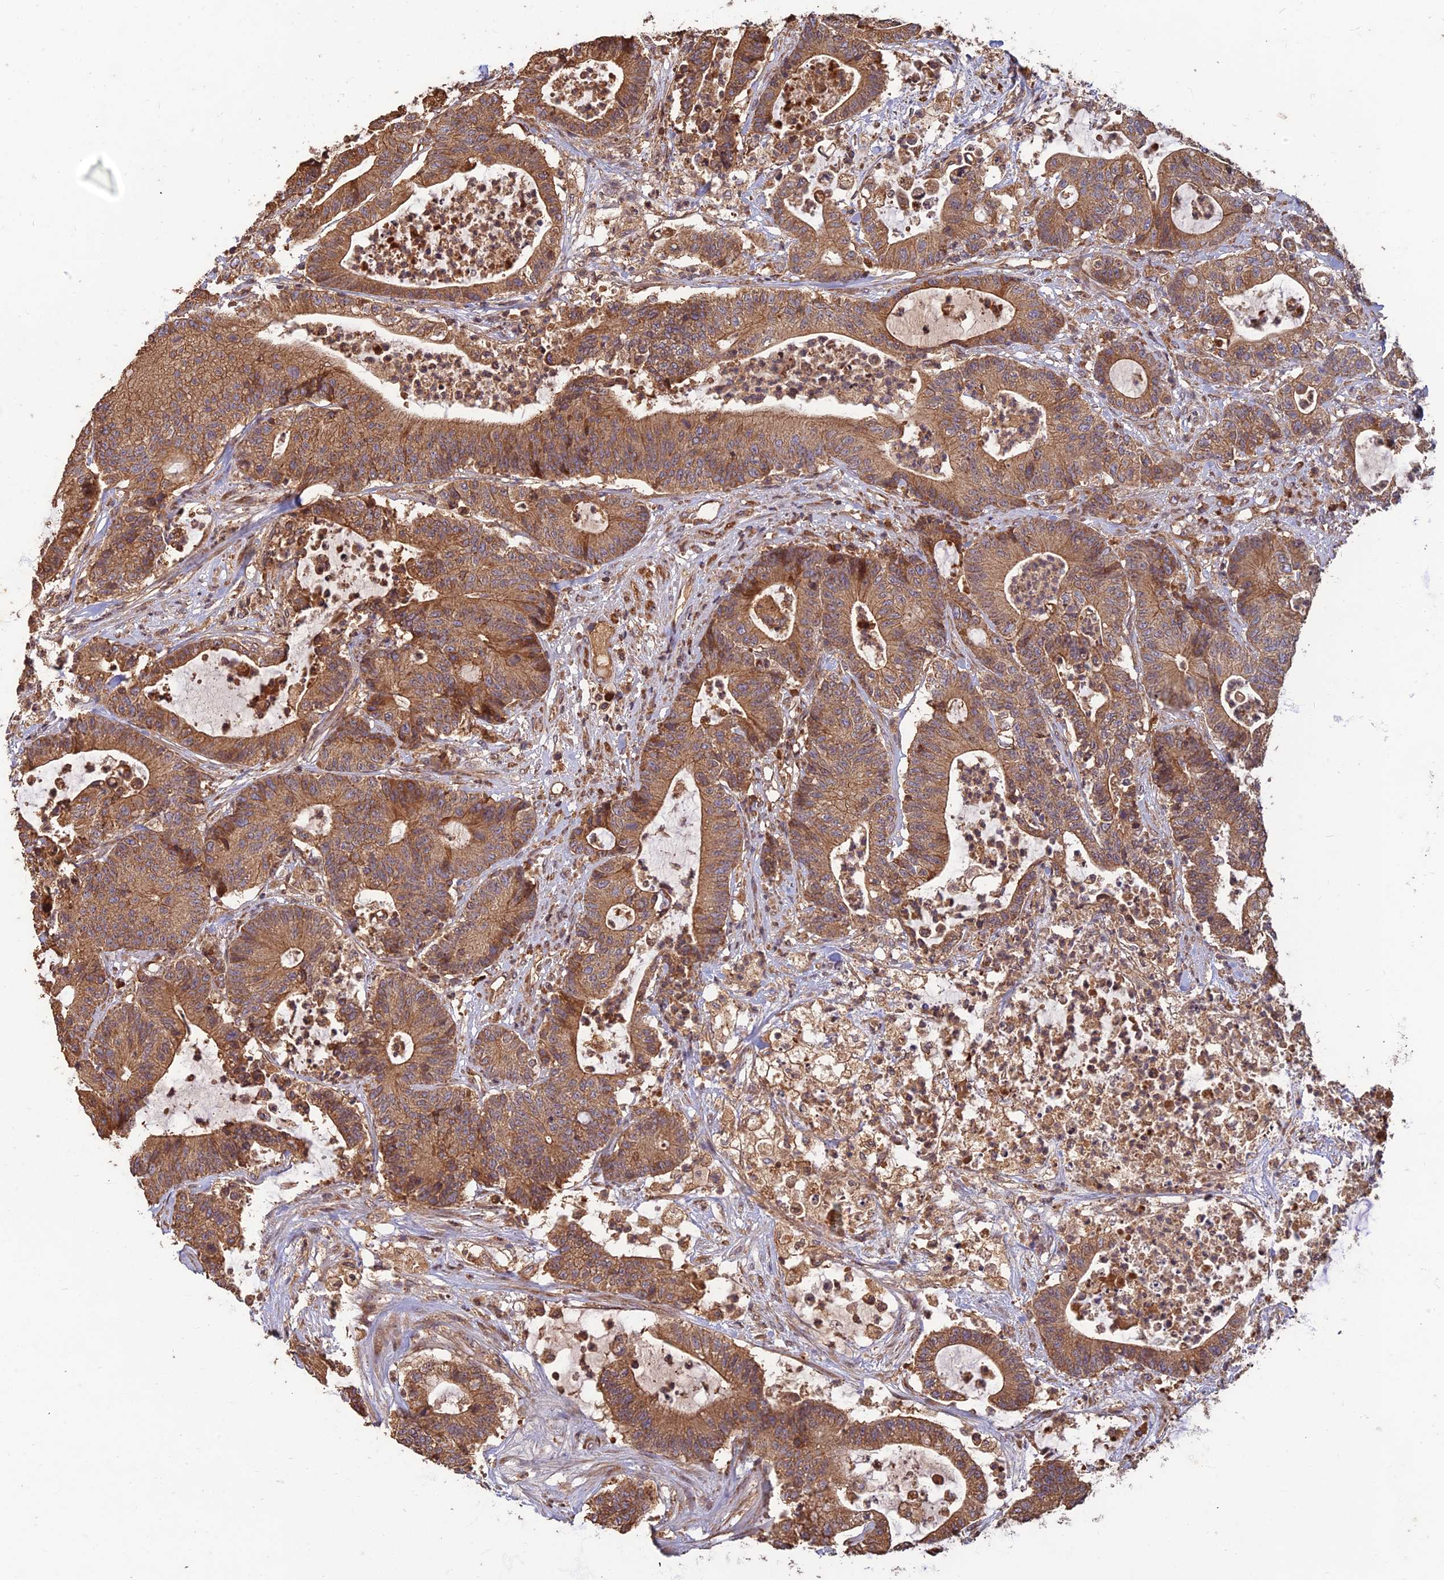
{"staining": {"intensity": "moderate", "quantity": ">75%", "location": "cytoplasmic/membranous"}, "tissue": "colorectal cancer", "cell_type": "Tumor cells", "image_type": "cancer", "snomed": [{"axis": "morphology", "description": "Adenocarcinoma, NOS"}, {"axis": "topography", "description": "Colon"}], "caption": "This micrograph reveals immunohistochemistry staining of colorectal cancer (adenocarcinoma), with medium moderate cytoplasmic/membranous staining in about >75% of tumor cells.", "gene": "CORO1C", "patient": {"sex": "female", "age": 84}}